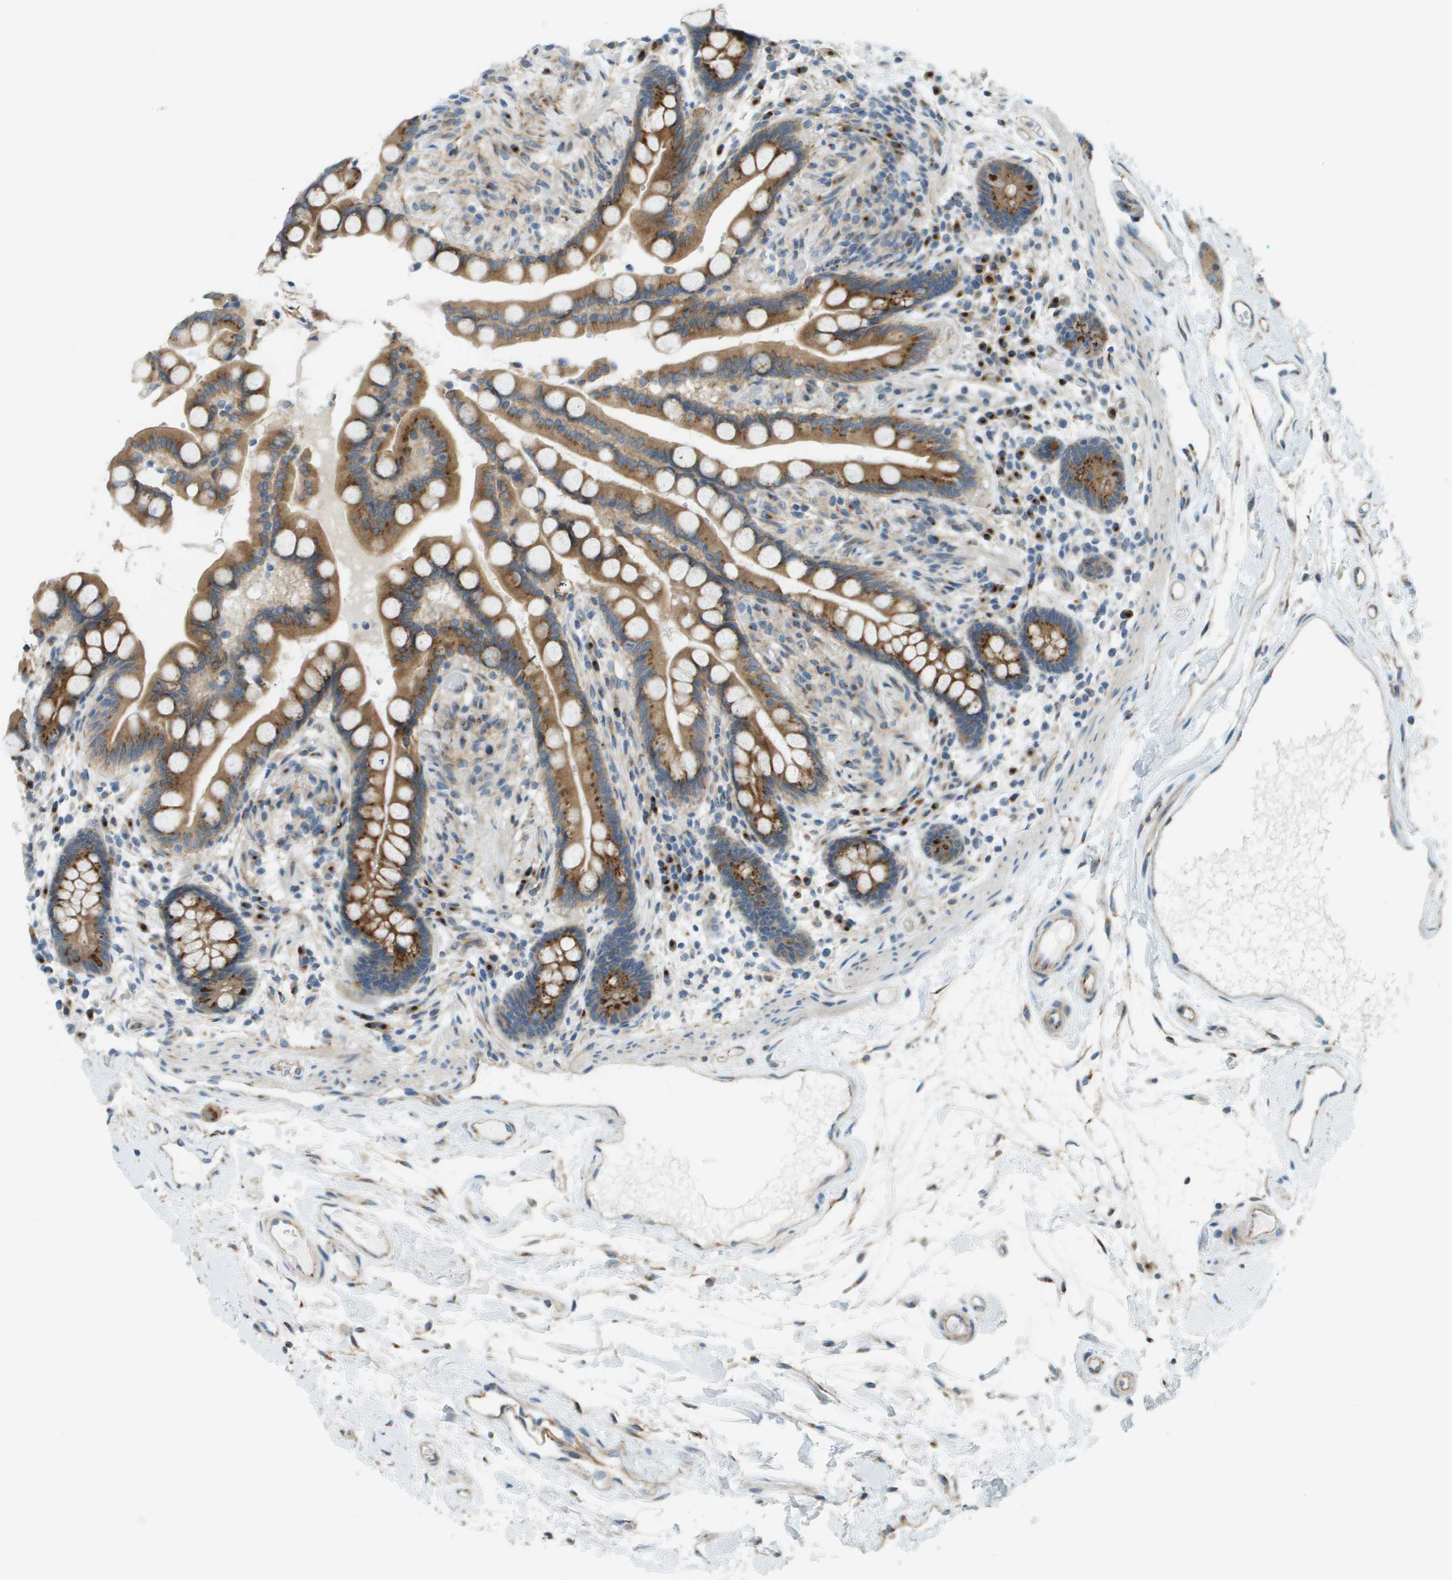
{"staining": {"intensity": "weak", "quantity": ">75%", "location": "cytoplasmic/membranous"}, "tissue": "colon", "cell_type": "Endothelial cells", "image_type": "normal", "snomed": [{"axis": "morphology", "description": "Normal tissue, NOS"}, {"axis": "topography", "description": "Colon"}], "caption": "Immunohistochemistry (IHC) (DAB) staining of benign colon shows weak cytoplasmic/membranous protein positivity in approximately >75% of endothelial cells.", "gene": "ACBD3", "patient": {"sex": "male", "age": 73}}